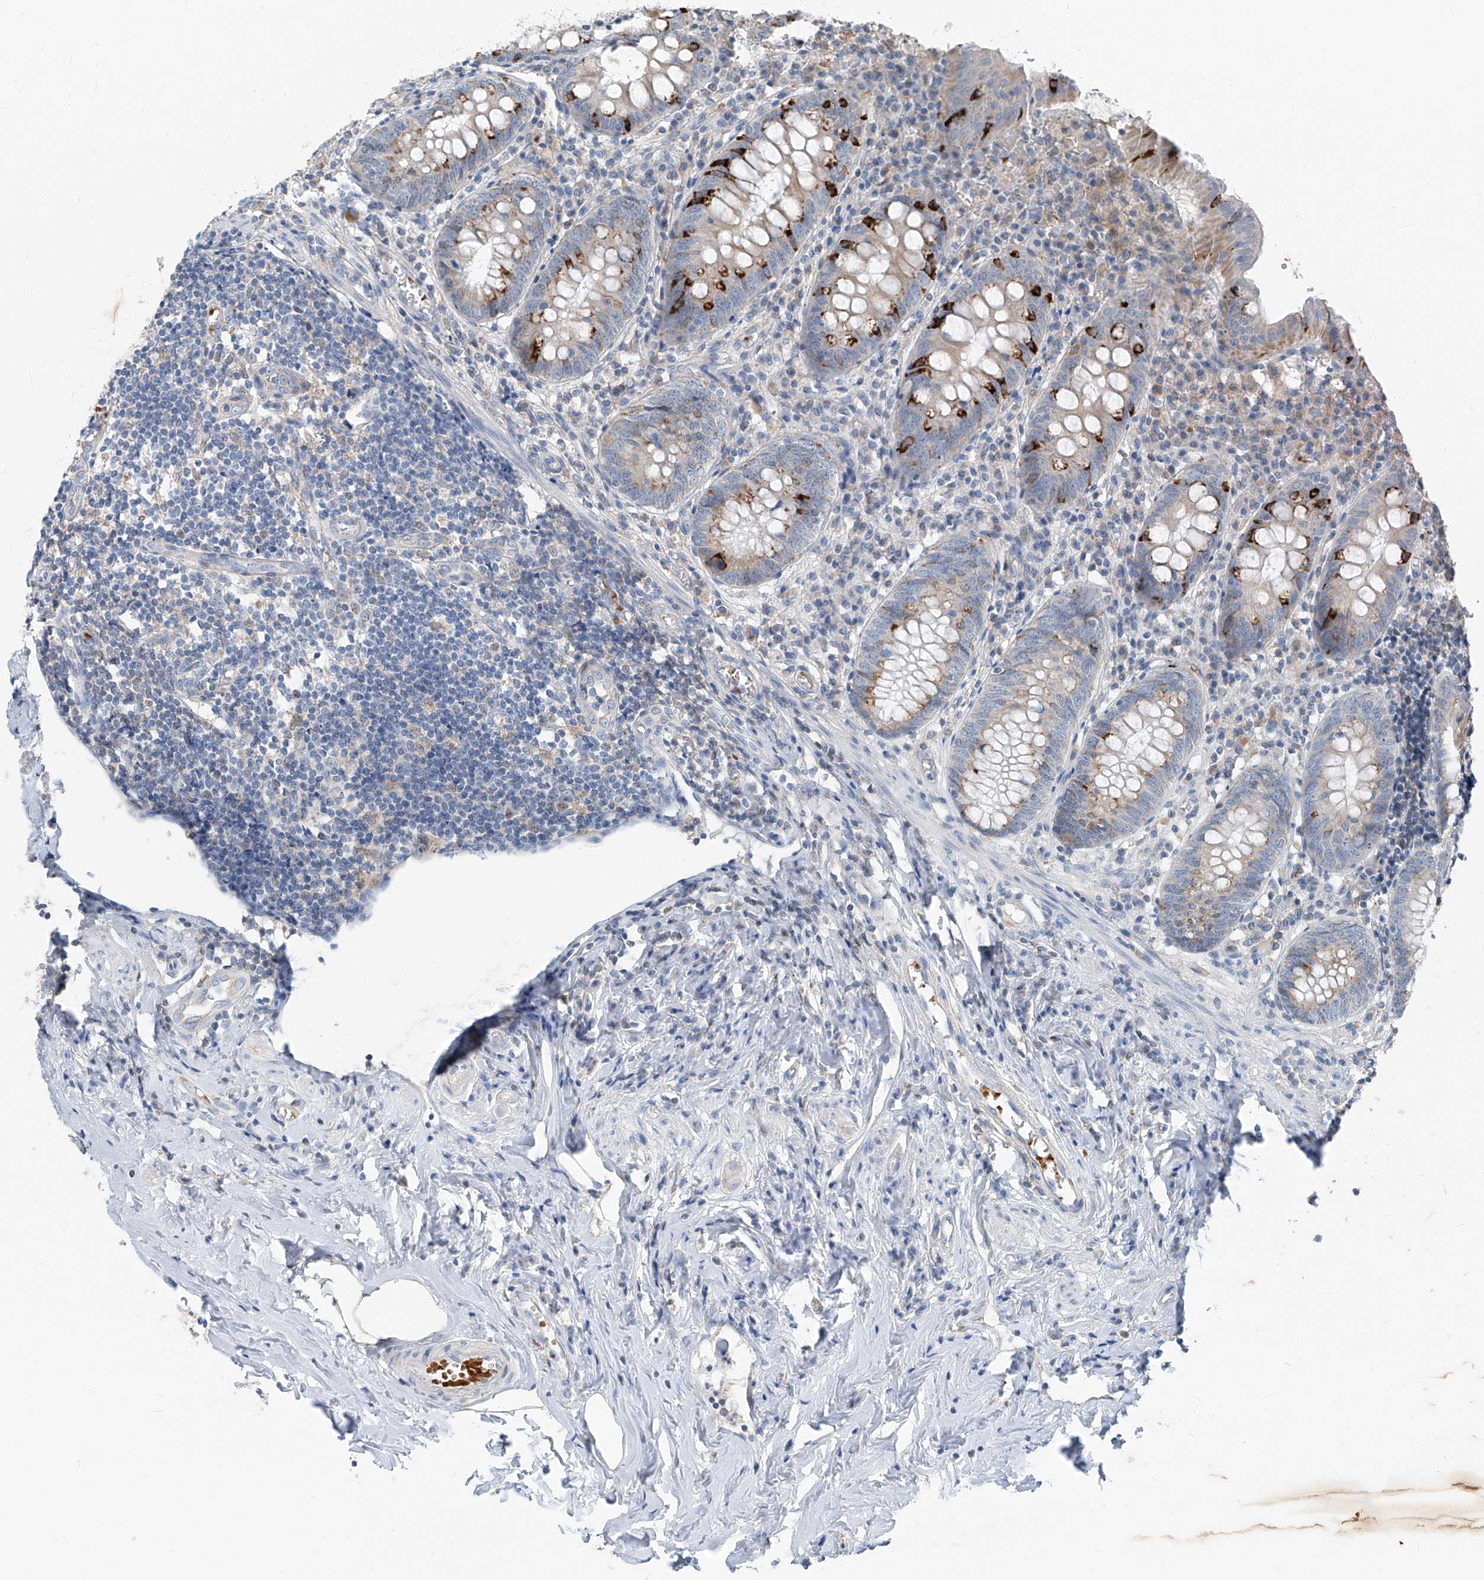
{"staining": {"intensity": "strong", "quantity": "<25%", "location": "cytoplasmic/membranous"}, "tissue": "appendix", "cell_type": "Glandular cells", "image_type": "normal", "snomed": [{"axis": "morphology", "description": "Normal tissue, NOS"}, {"axis": "topography", "description": "Appendix"}], "caption": "Appendix was stained to show a protein in brown. There is medium levels of strong cytoplasmic/membranous expression in about <25% of glandular cells.", "gene": "FGD2", "patient": {"sex": "female", "age": 54}}